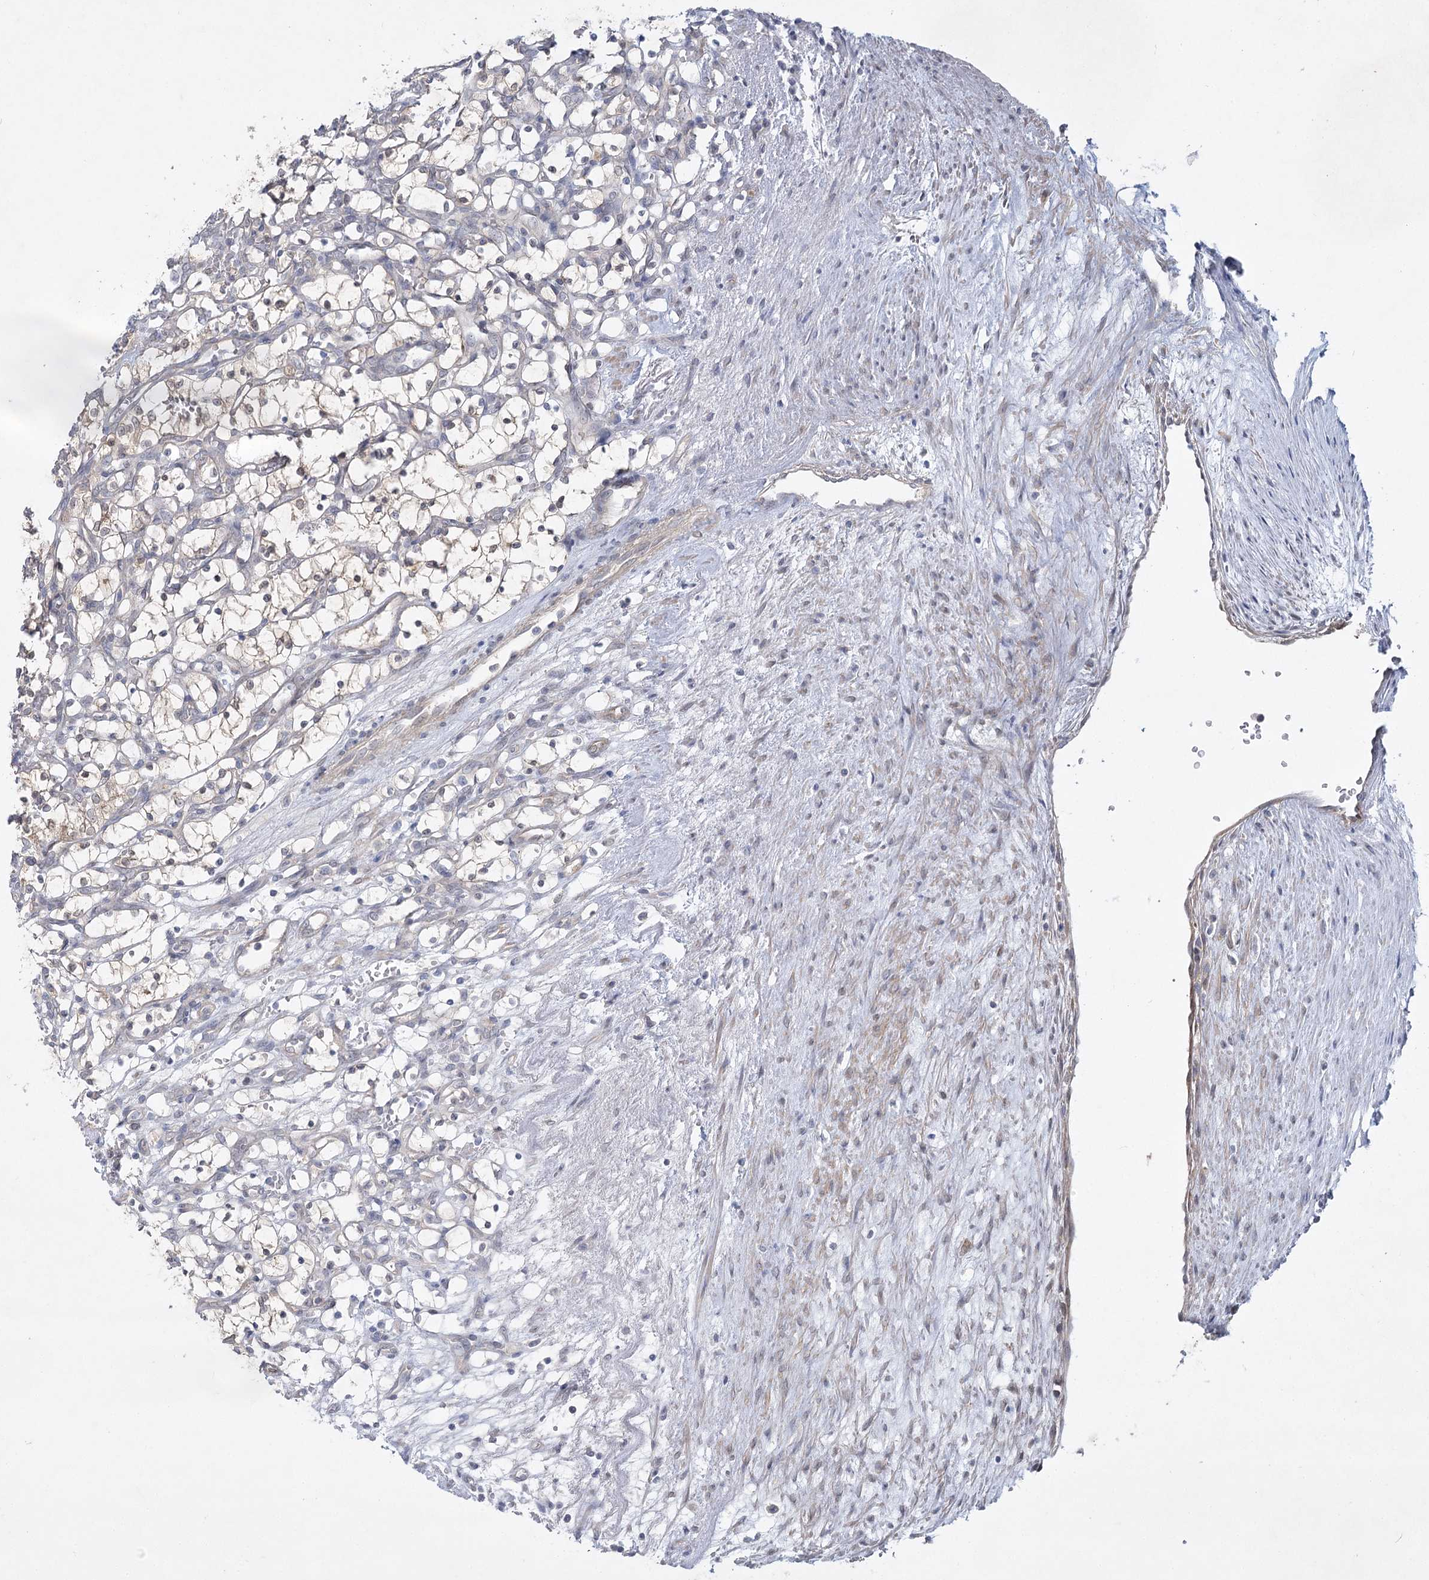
{"staining": {"intensity": "weak", "quantity": "<25%", "location": "cytoplasmic/membranous"}, "tissue": "renal cancer", "cell_type": "Tumor cells", "image_type": "cancer", "snomed": [{"axis": "morphology", "description": "Adenocarcinoma, NOS"}, {"axis": "topography", "description": "Kidney"}], "caption": "A histopathology image of adenocarcinoma (renal) stained for a protein shows no brown staining in tumor cells.", "gene": "AAMDC", "patient": {"sex": "female", "age": 69}}